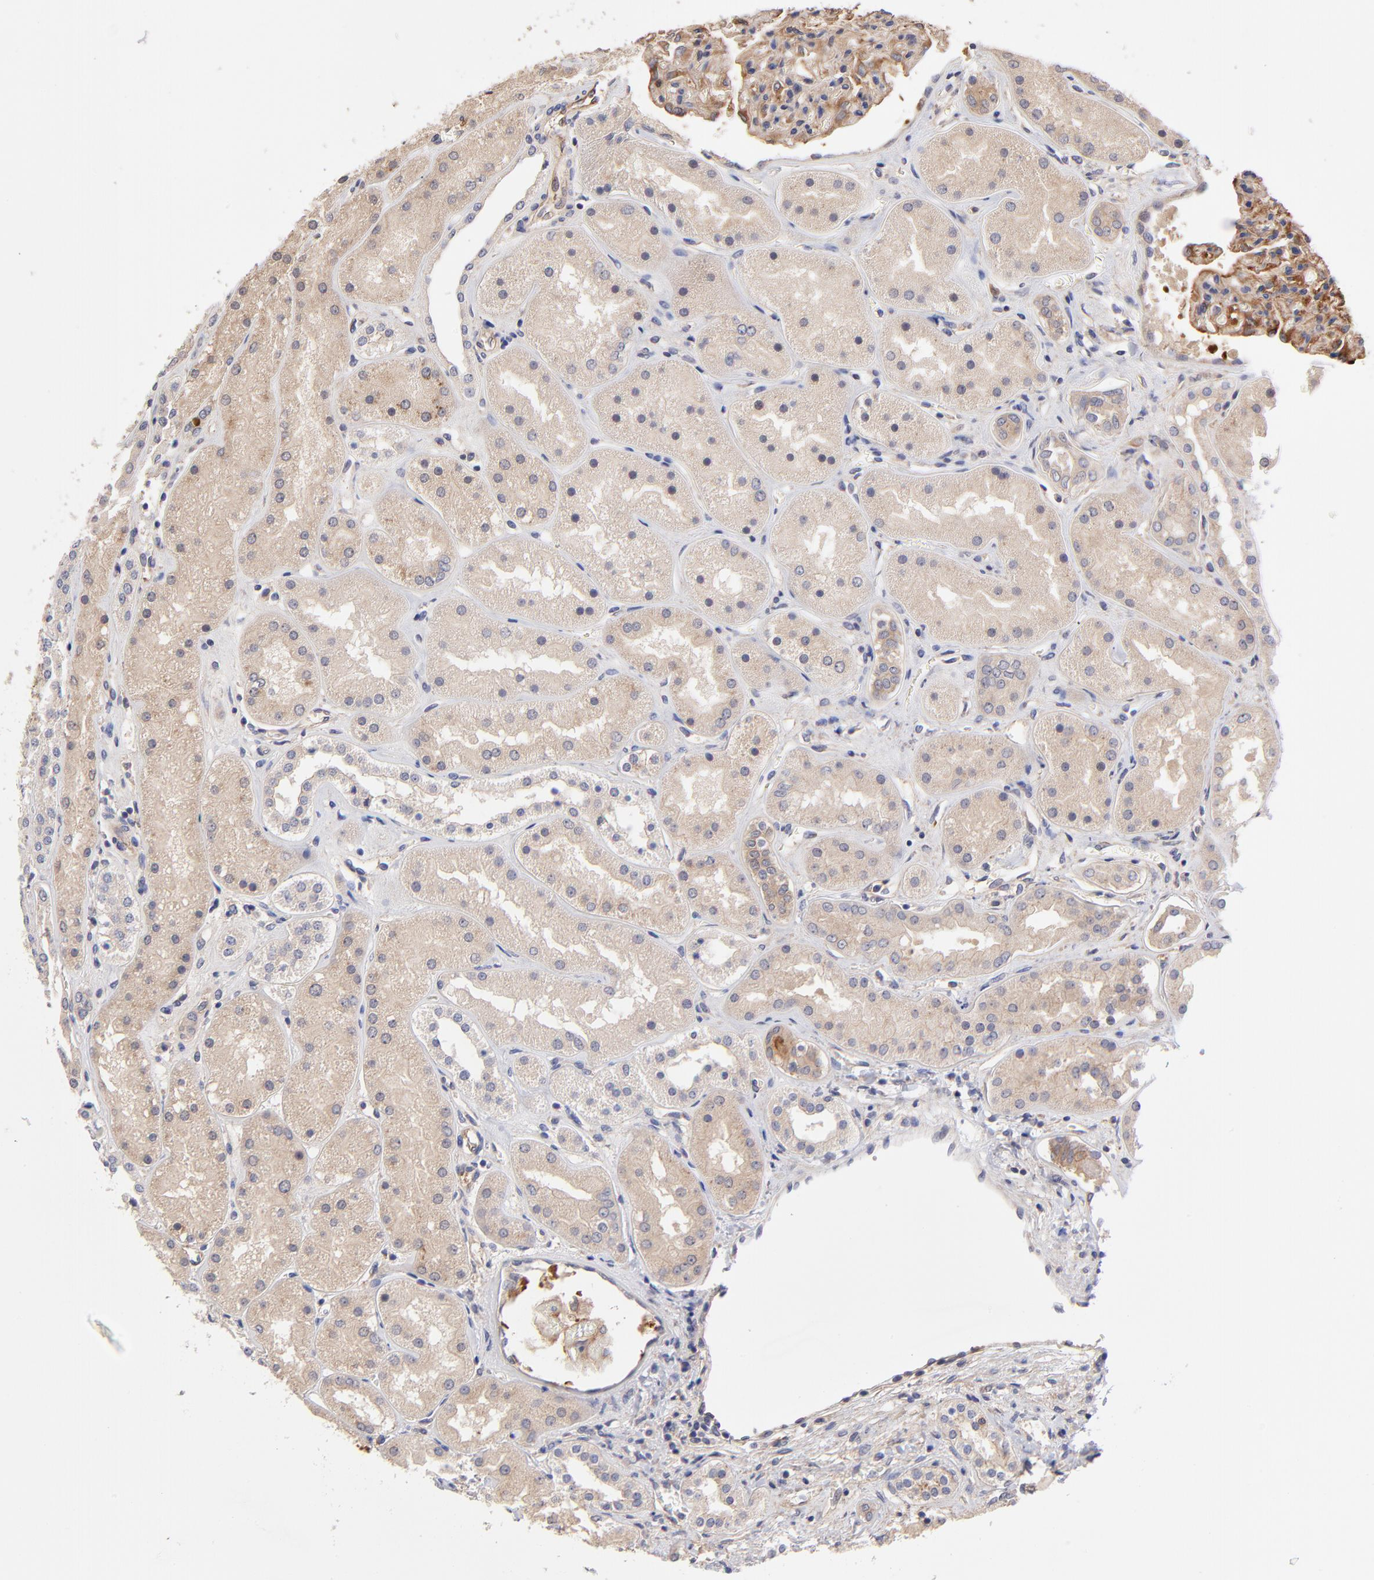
{"staining": {"intensity": "strong", "quantity": ">75%", "location": "cytoplasmic/membranous"}, "tissue": "kidney", "cell_type": "Cells in glomeruli", "image_type": "normal", "snomed": [{"axis": "morphology", "description": "Normal tissue, NOS"}, {"axis": "topography", "description": "Kidney"}], "caption": "Immunohistochemical staining of unremarkable human kidney shows high levels of strong cytoplasmic/membranous staining in about >75% of cells in glomeruli.", "gene": "ASB7", "patient": {"sex": "male", "age": 28}}